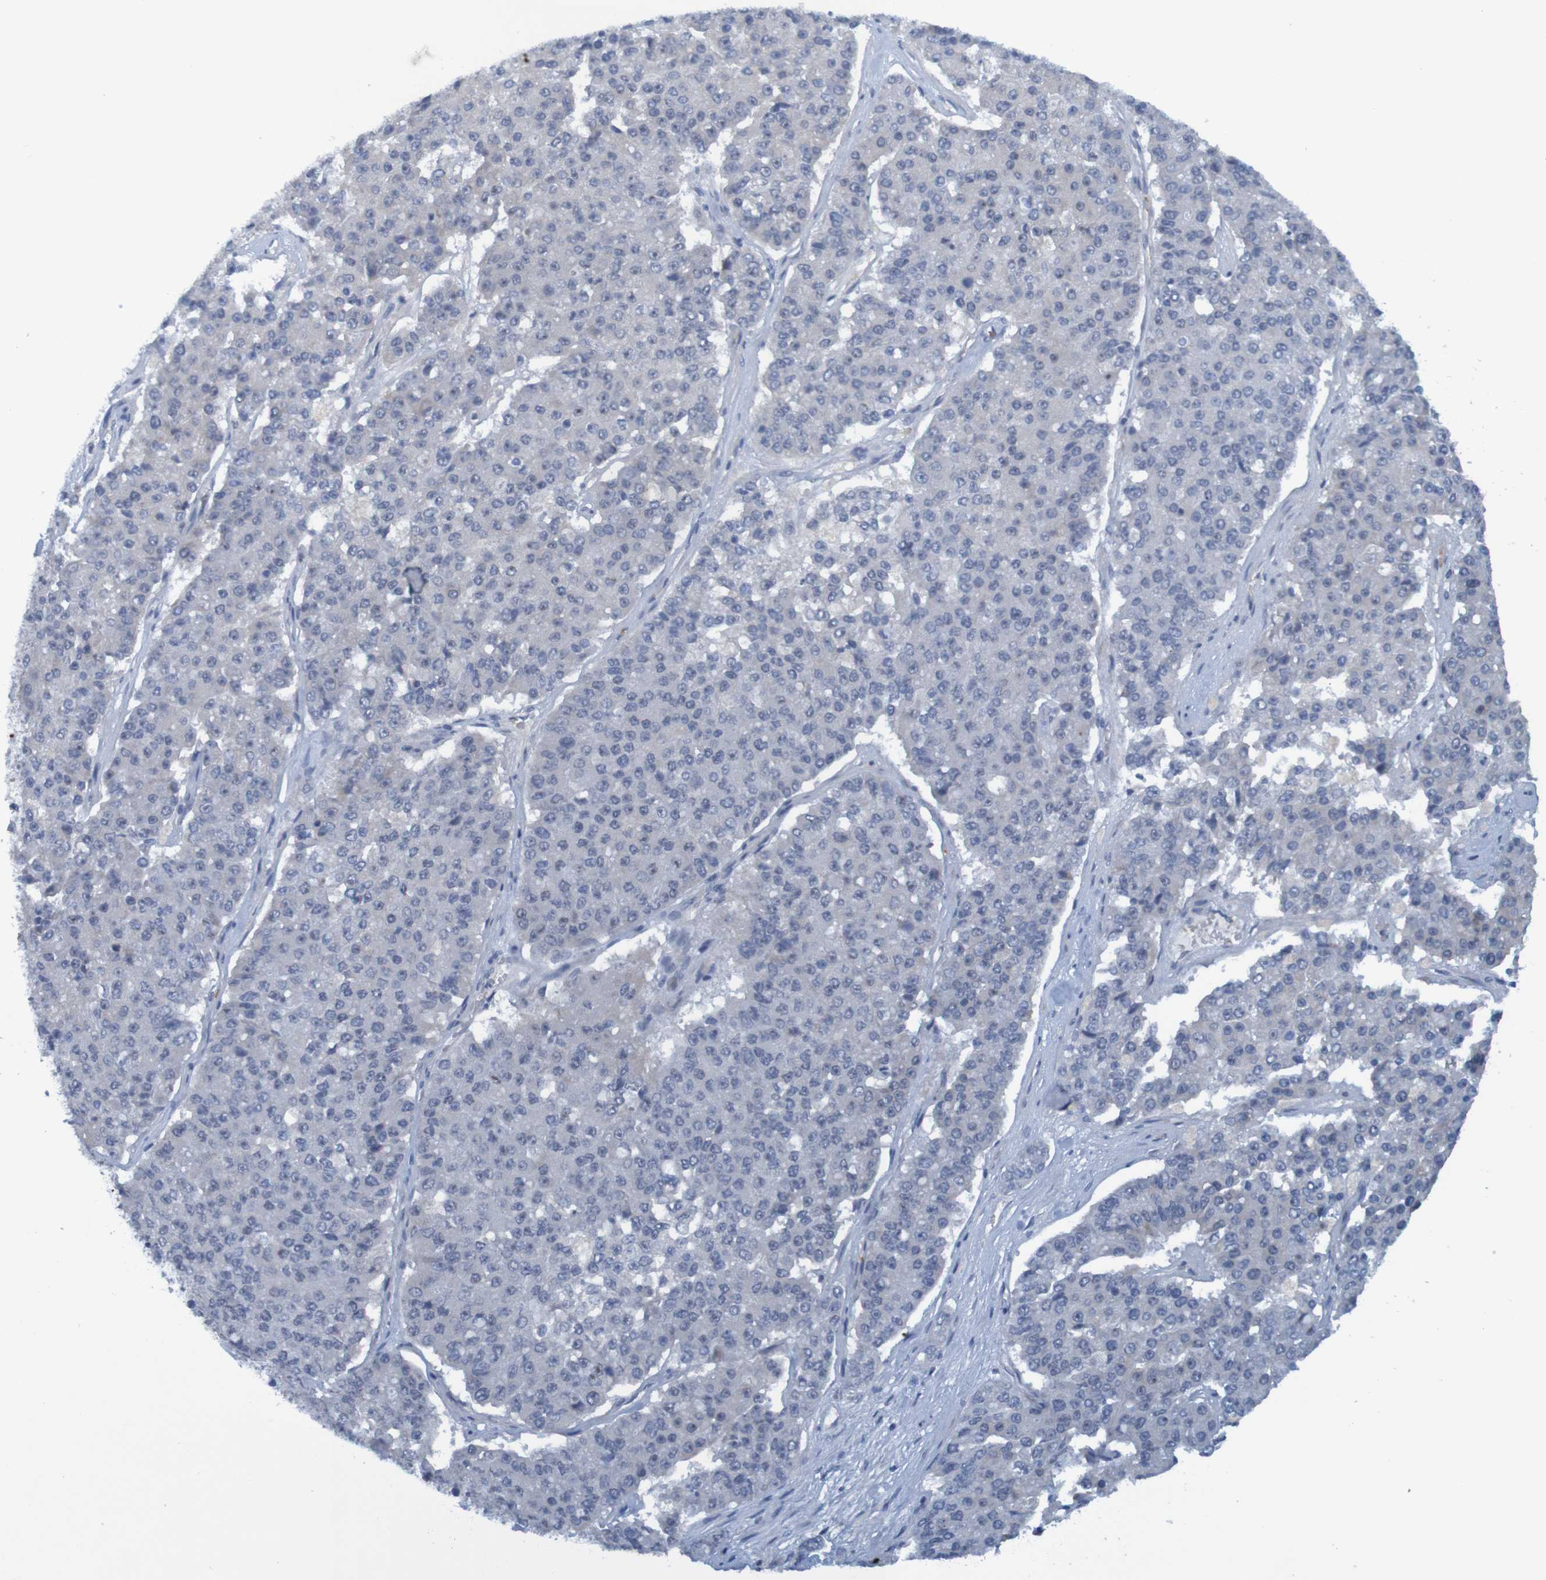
{"staining": {"intensity": "negative", "quantity": "none", "location": "none"}, "tissue": "pancreatic cancer", "cell_type": "Tumor cells", "image_type": "cancer", "snomed": [{"axis": "morphology", "description": "Adenocarcinoma, NOS"}, {"axis": "topography", "description": "Pancreas"}], "caption": "High power microscopy histopathology image of an immunohistochemistry (IHC) histopathology image of adenocarcinoma (pancreatic), revealing no significant staining in tumor cells. Nuclei are stained in blue.", "gene": "USP36", "patient": {"sex": "male", "age": 50}}